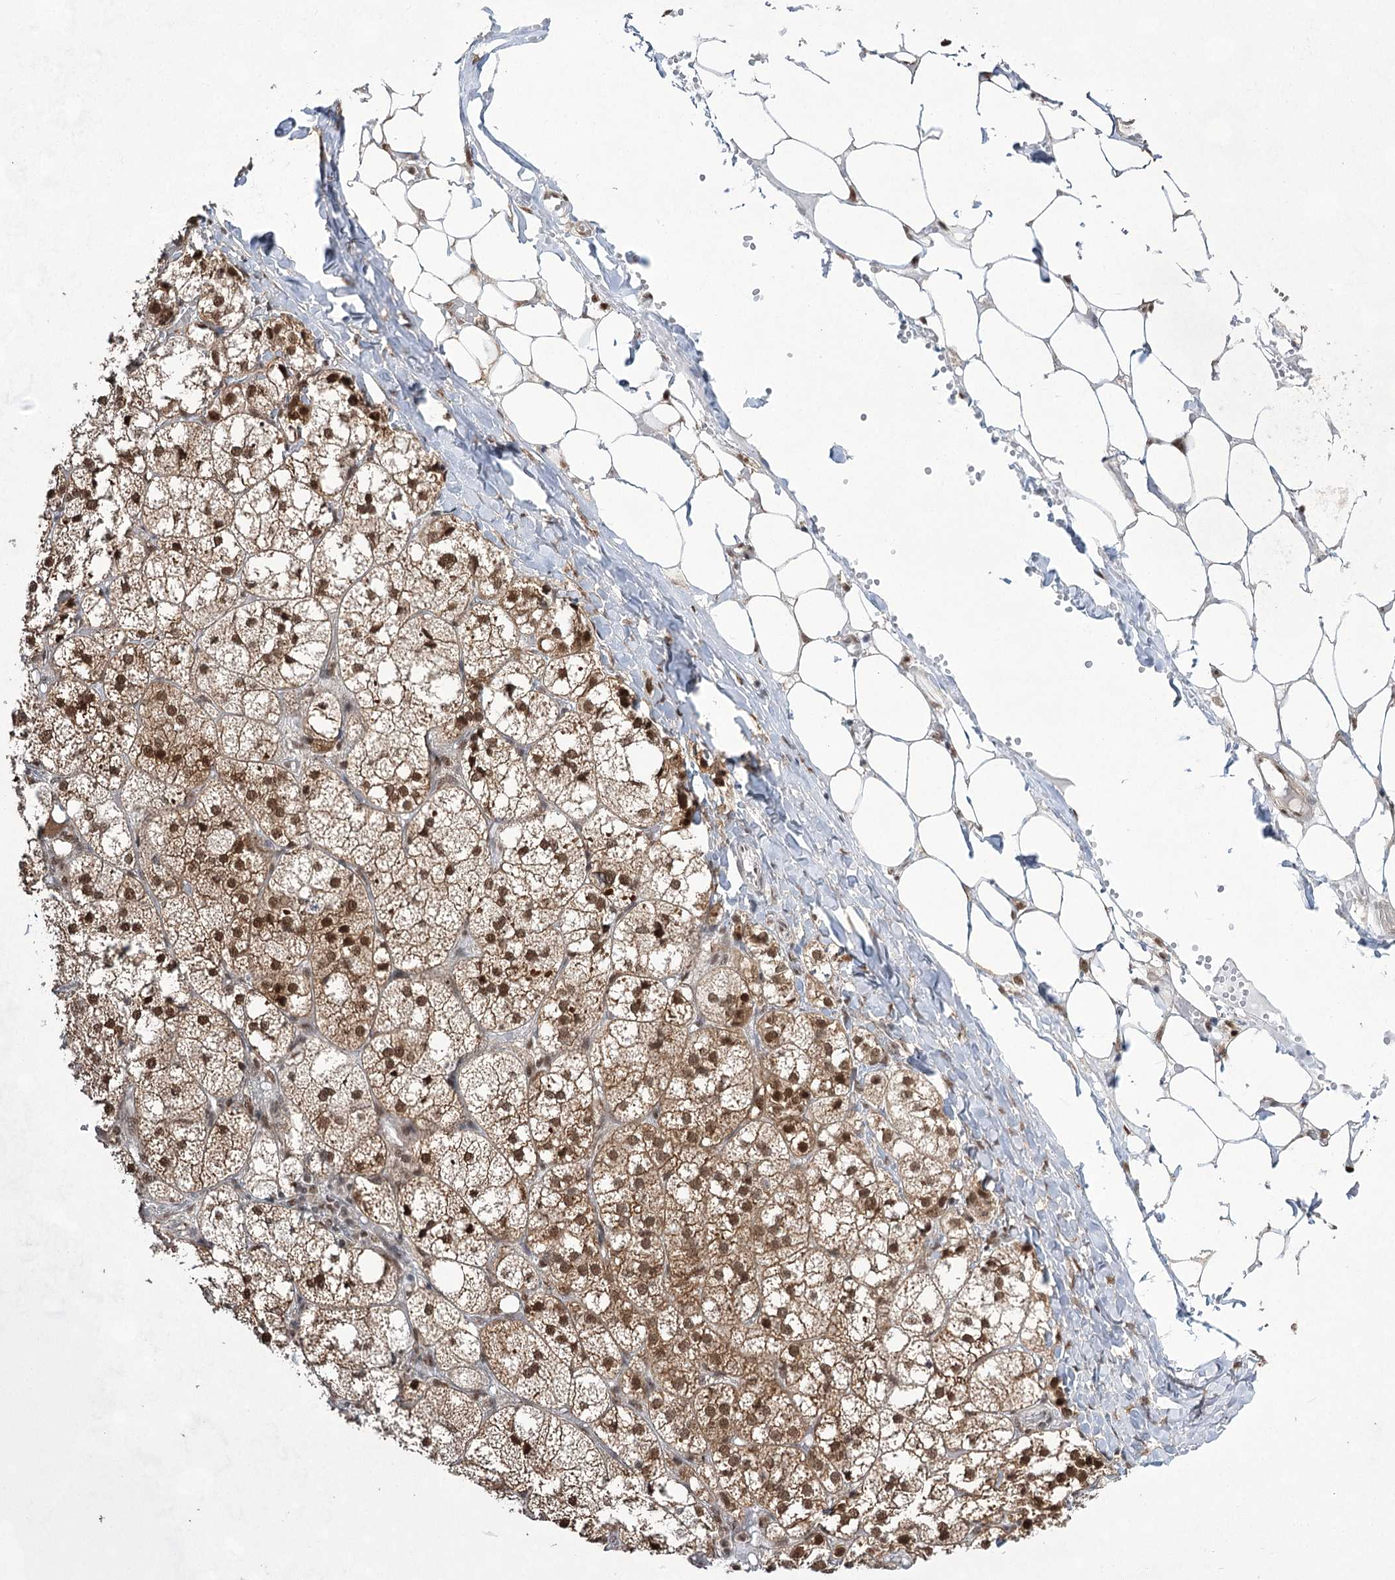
{"staining": {"intensity": "strong", "quantity": ">75%", "location": "cytoplasmic/membranous,nuclear"}, "tissue": "adrenal gland", "cell_type": "Glandular cells", "image_type": "normal", "snomed": [{"axis": "morphology", "description": "Normal tissue, NOS"}, {"axis": "topography", "description": "Adrenal gland"}], "caption": "Glandular cells reveal strong cytoplasmic/membranous,nuclear positivity in approximately >75% of cells in unremarkable adrenal gland.", "gene": "ZCCHC8", "patient": {"sex": "female", "age": 61}}